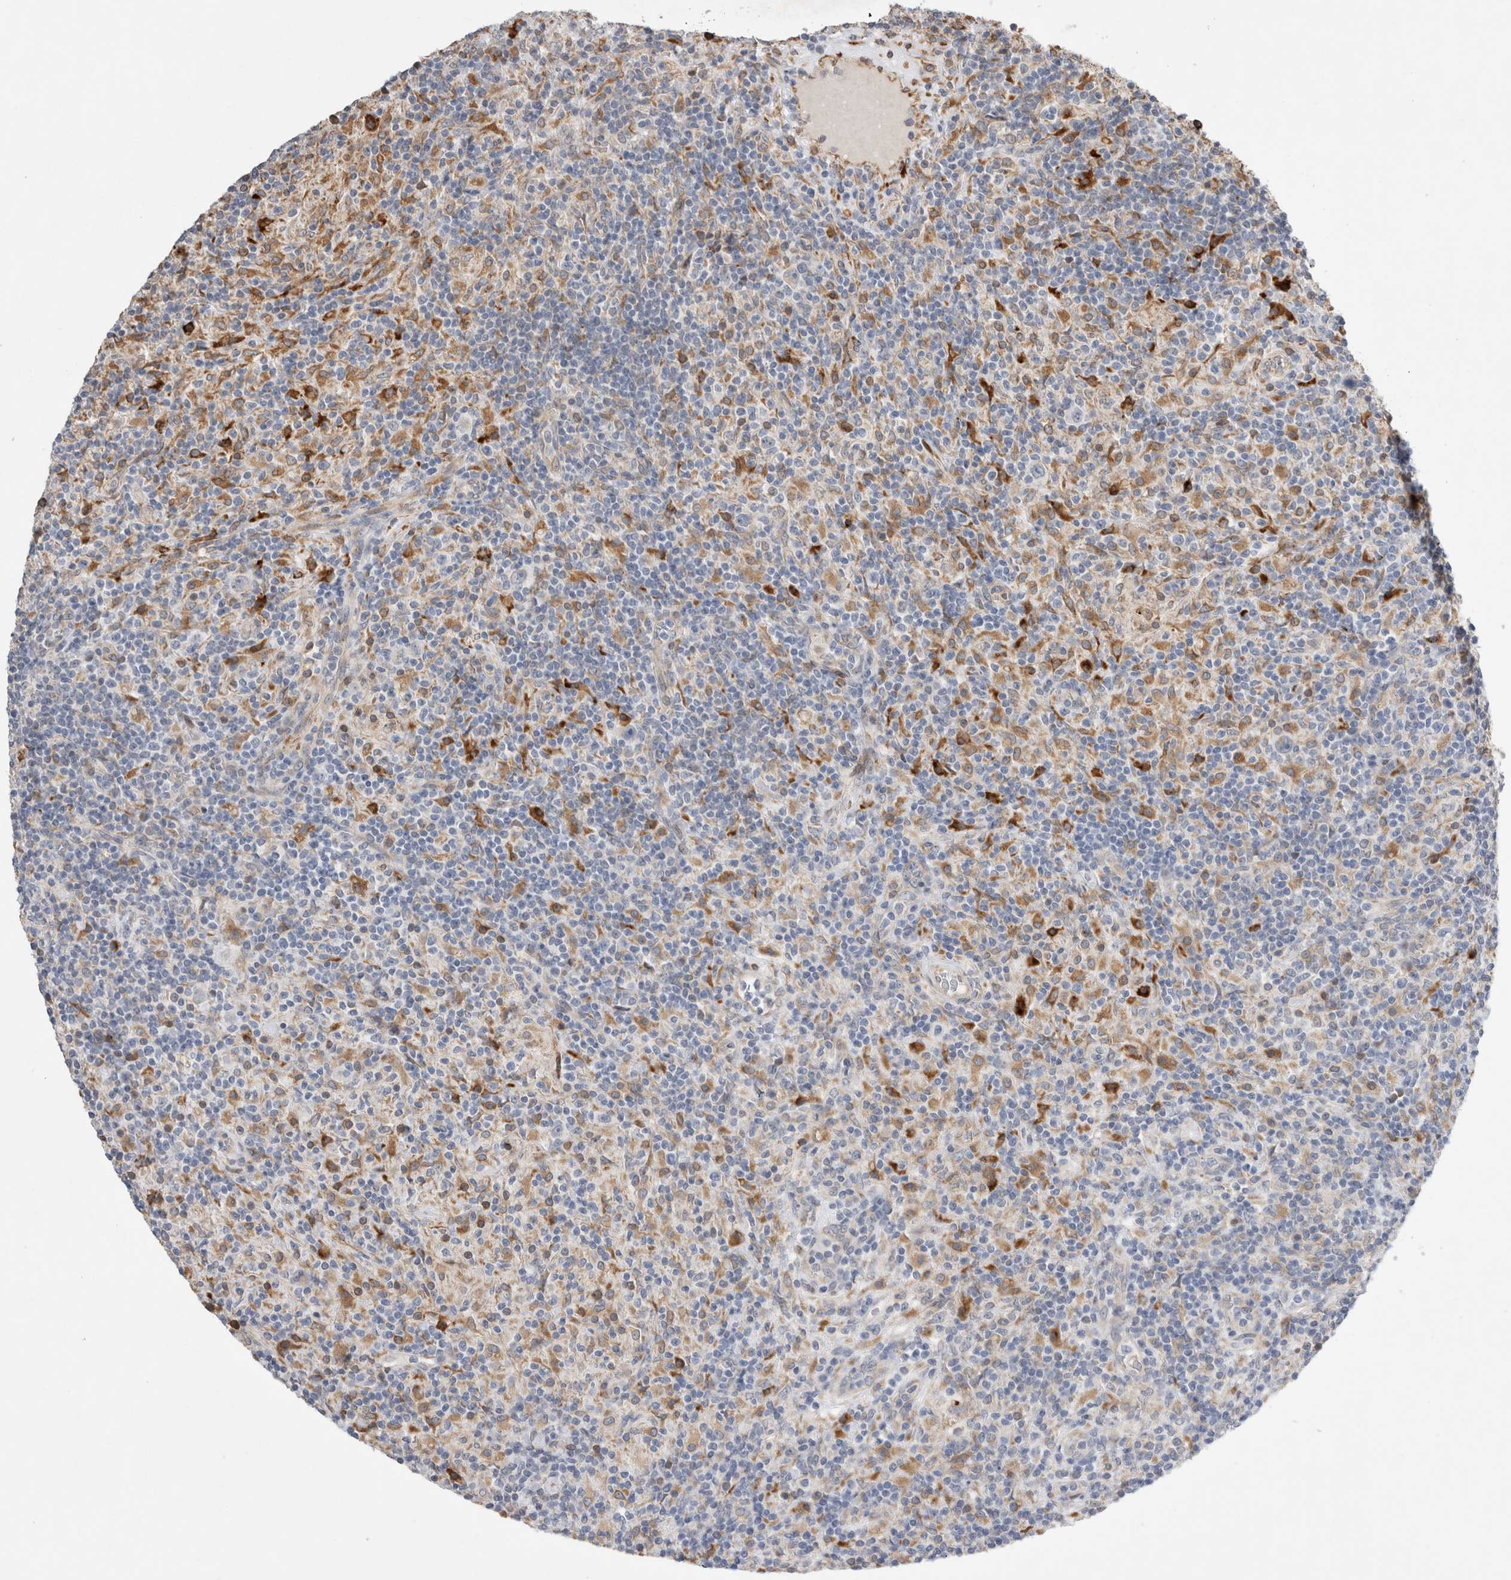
{"staining": {"intensity": "negative", "quantity": "none", "location": "none"}, "tissue": "lymphoma", "cell_type": "Tumor cells", "image_type": "cancer", "snomed": [{"axis": "morphology", "description": "Hodgkin's disease, NOS"}, {"axis": "topography", "description": "Lymph node"}], "caption": "This micrograph is of Hodgkin's disease stained with immunohistochemistry to label a protein in brown with the nuclei are counter-stained blue. There is no staining in tumor cells.", "gene": "TRMT9B", "patient": {"sex": "male", "age": 70}}